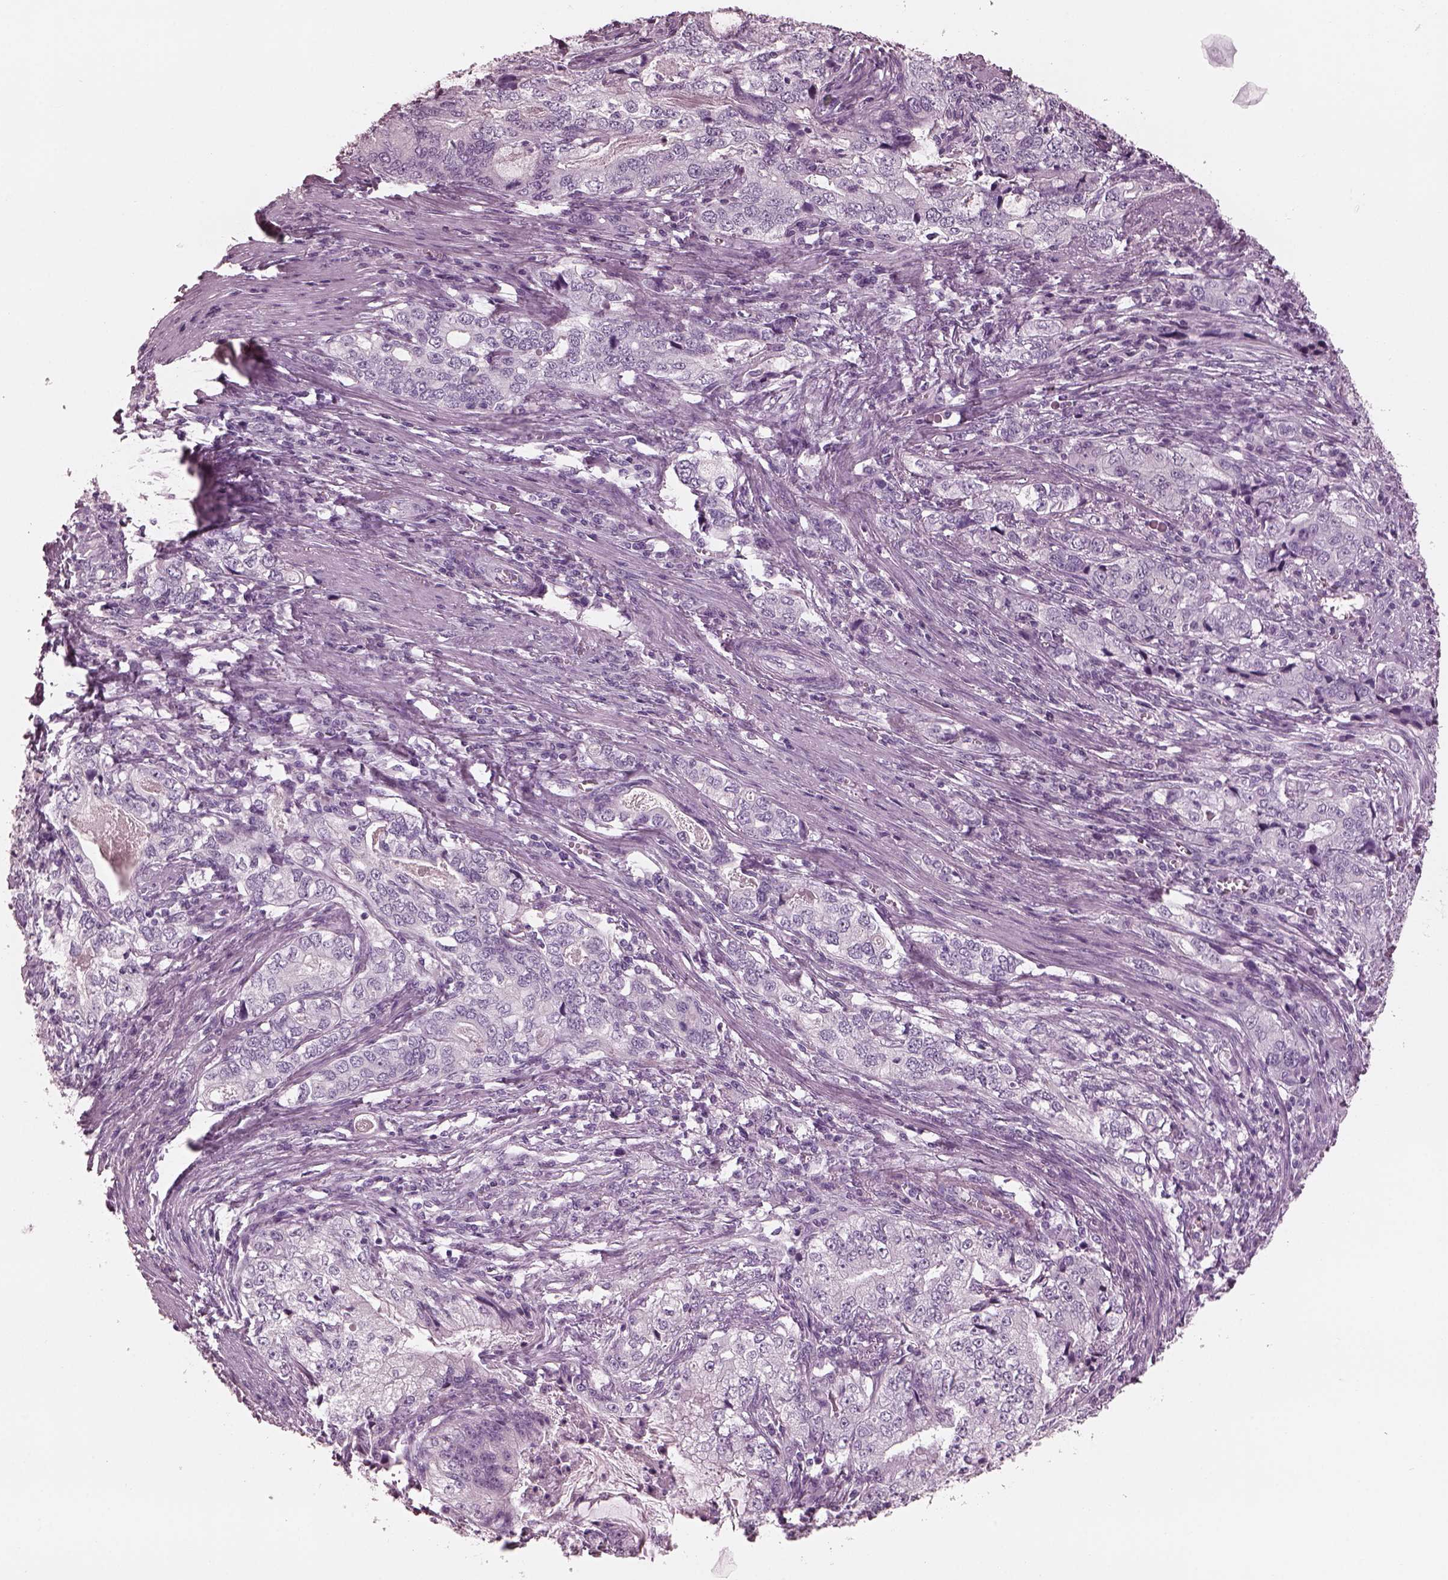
{"staining": {"intensity": "negative", "quantity": "none", "location": "none"}, "tissue": "stomach cancer", "cell_type": "Tumor cells", "image_type": "cancer", "snomed": [{"axis": "morphology", "description": "Adenocarcinoma, NOS"}, {"axis": "topography", "description": "Stomach, lower"}], "caption": "Micrograph shows no protein positivity in tumor cells of stomach adenocarcinoma tissue.", "gene": "FABP9", "patient": {"sex": "female", "age": 72}}